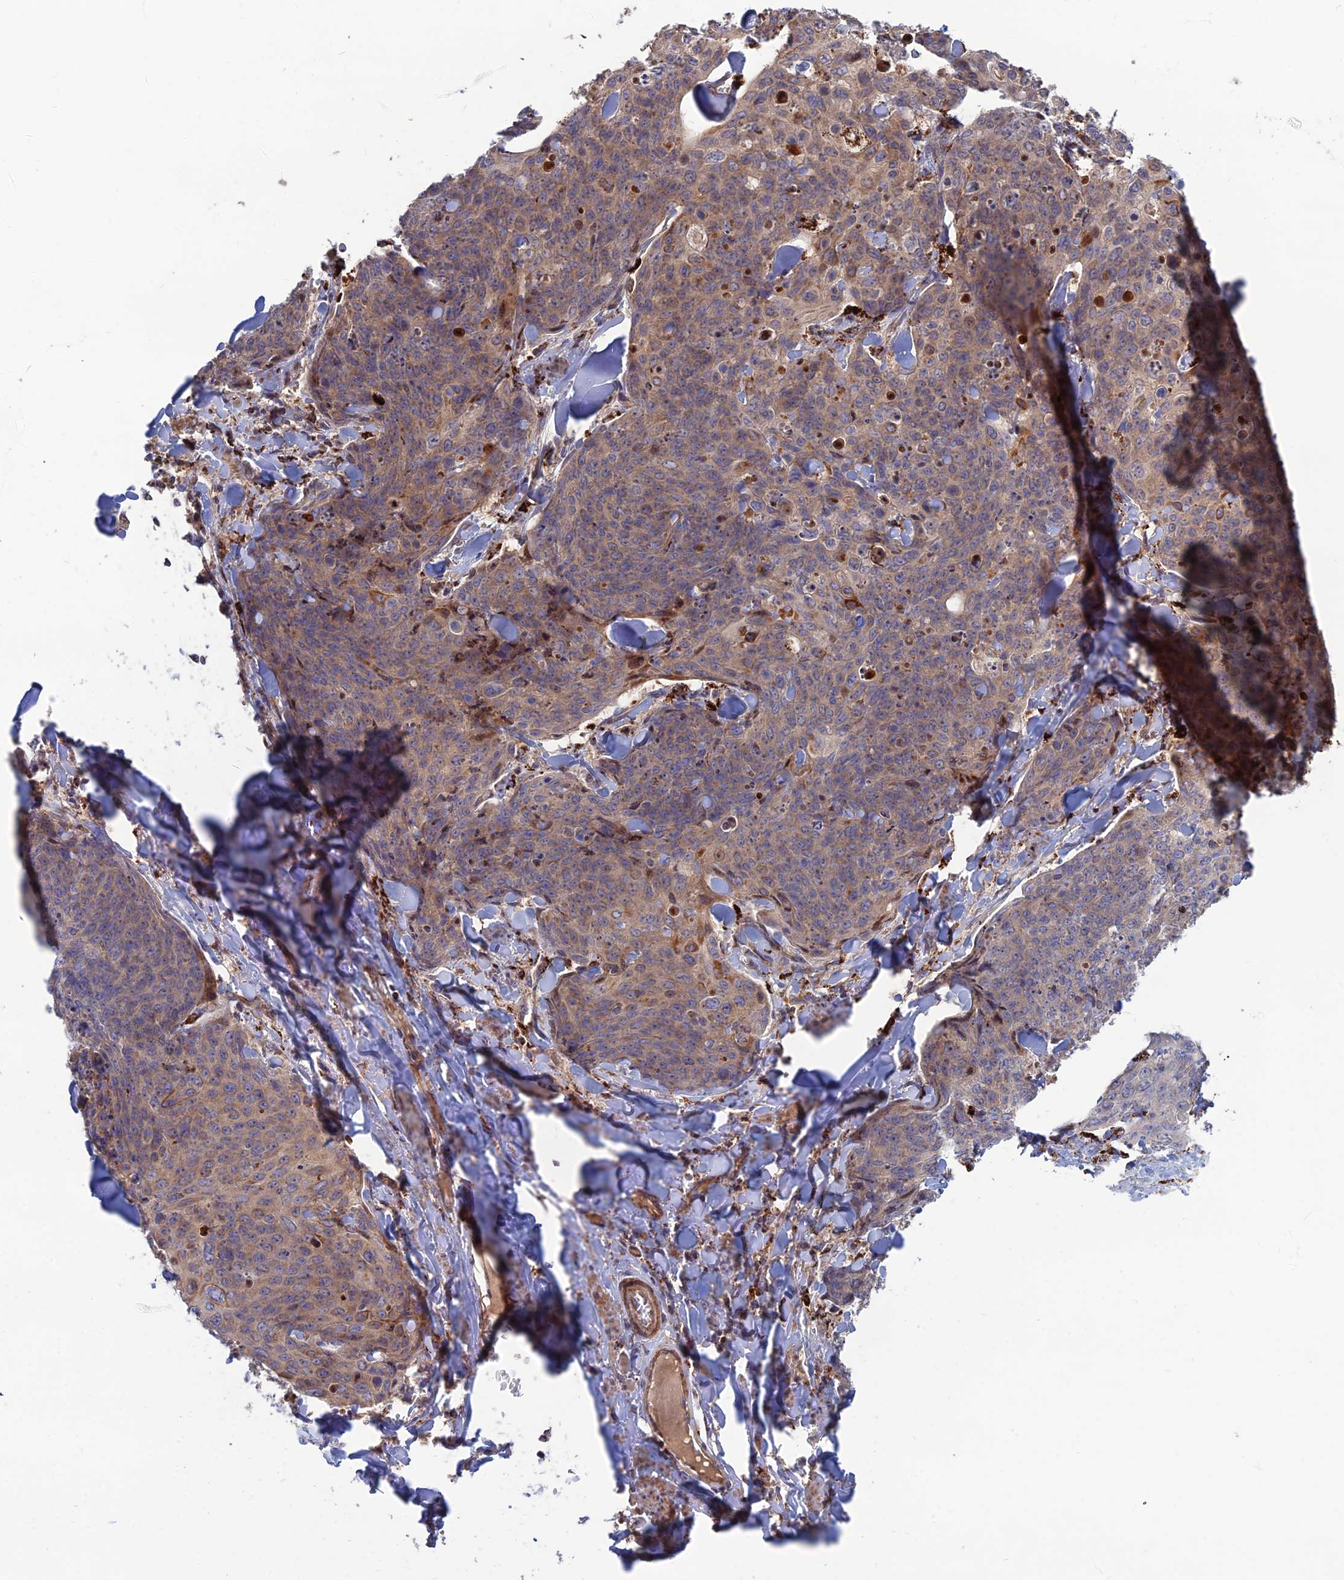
{"staining": {"intensity": "weak", "quantity": ">75%", "location": "cytoplasmic/membranous"}, "tissue": "skin cancer", "cell_type": "Tumor cells", "image_type": "cancer", "snomed": [{"axis": "morphology", "description": "Squamous cell carcinoma, NOS"}, {"axis": "topography", "description": "Skin"}, {"axis": "topography", "description": "Vulva"}], "caption": "Human skin cancer stained for a protein (brown) reveals weak cytoplasmic/membranous positive expression in about >75% of tumor cells.", "gene": "RIC8B", "patient": {"sex": "female", "age": 85}}